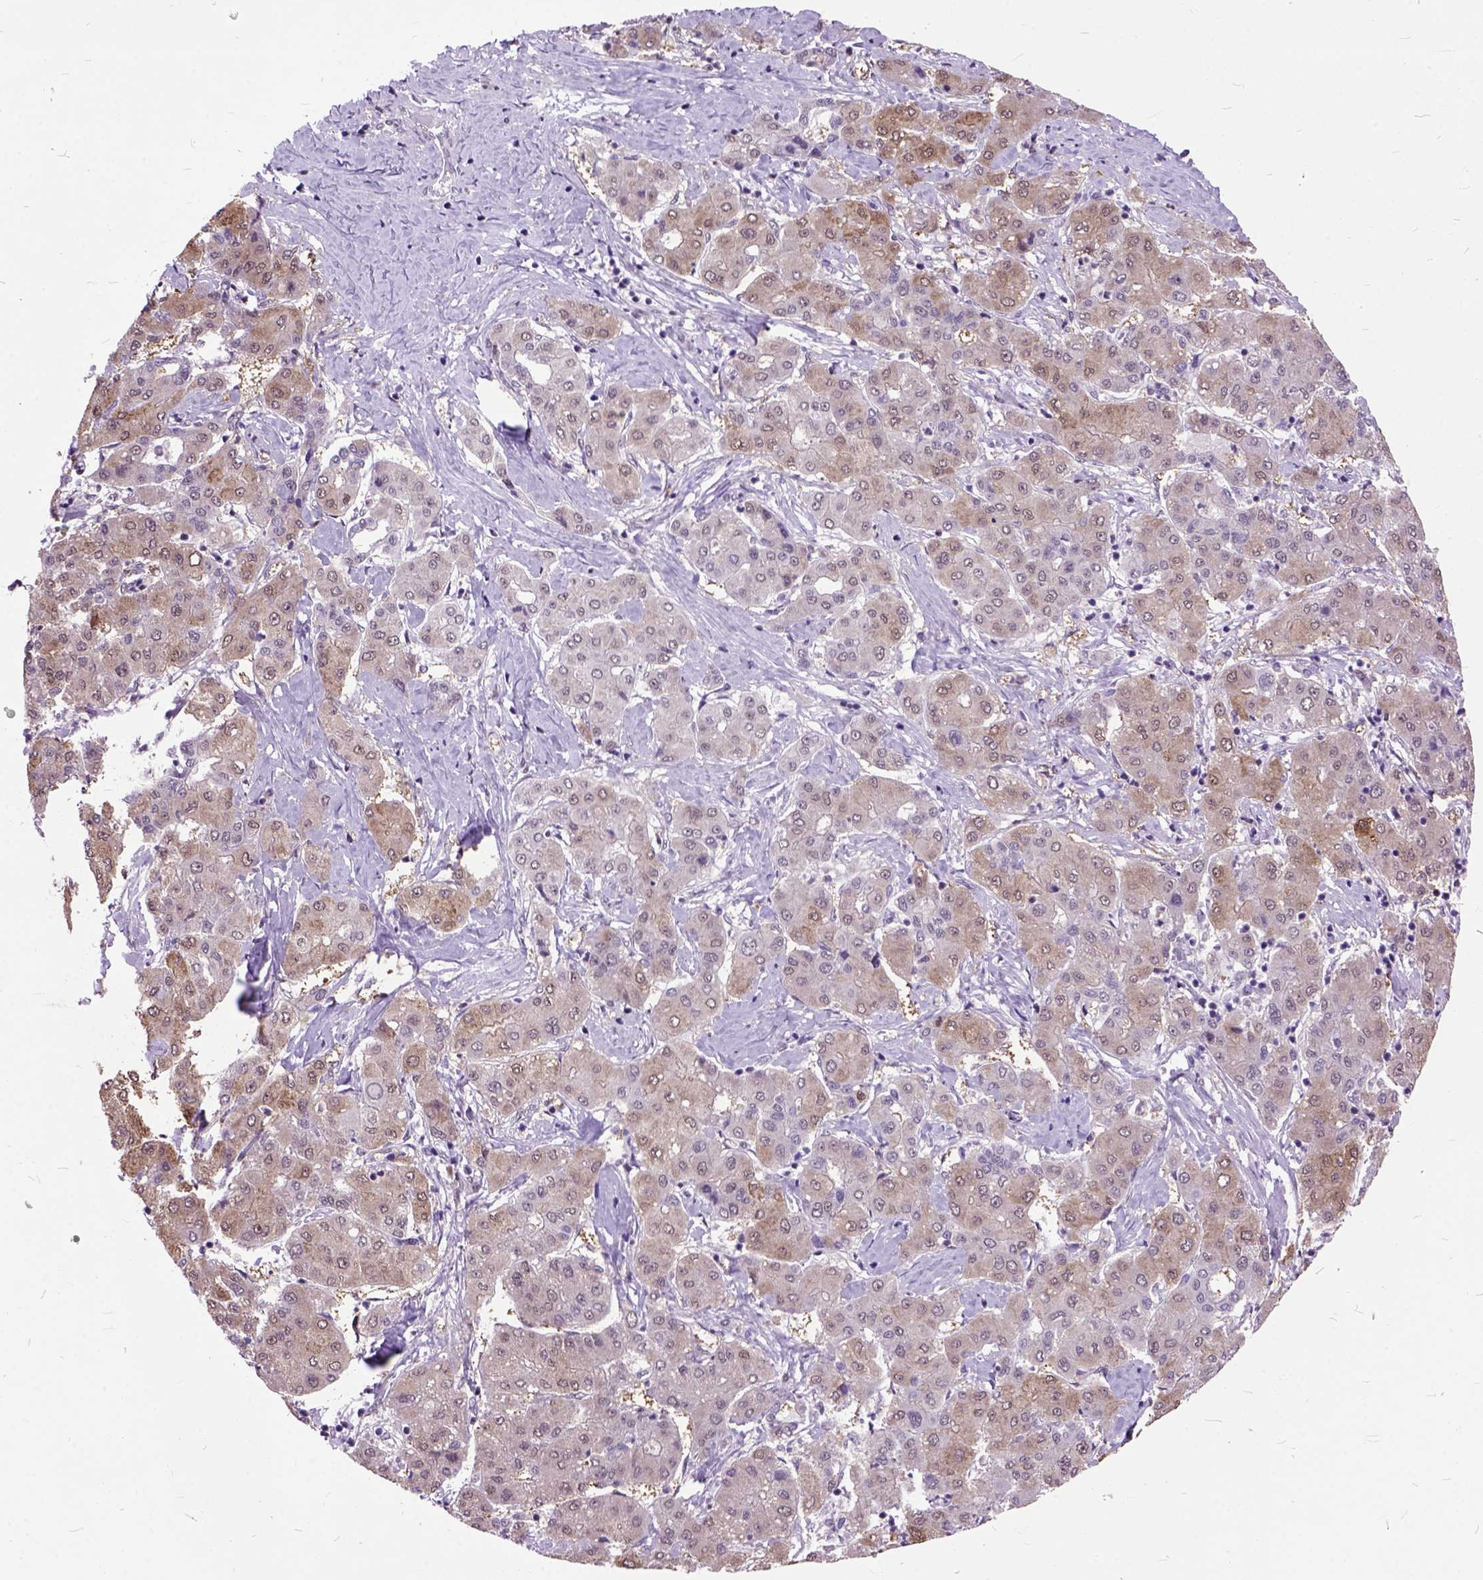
{"staining": {"intensity": "moderate", "quantity": "25%-75%", "location": "cytoplasmic/membranous"}, "tissue": "liver cancer", "cell_type": "Tumor cells", "image_type": "cancer", "snomed": [{"axis": "morphology", "description": "Carcinoma, Hepatocellular, NOS"}, {"axis": "topography", "description": "Liver"}], "caption": "Immunohistochemistry of liver cancer shows medium levels of moderate cytoplasmic/membranous staining in approximately 25%-75% of tumor cells.", "gene": "ORC5", "patient": {"sex": "male", "age": 65}}